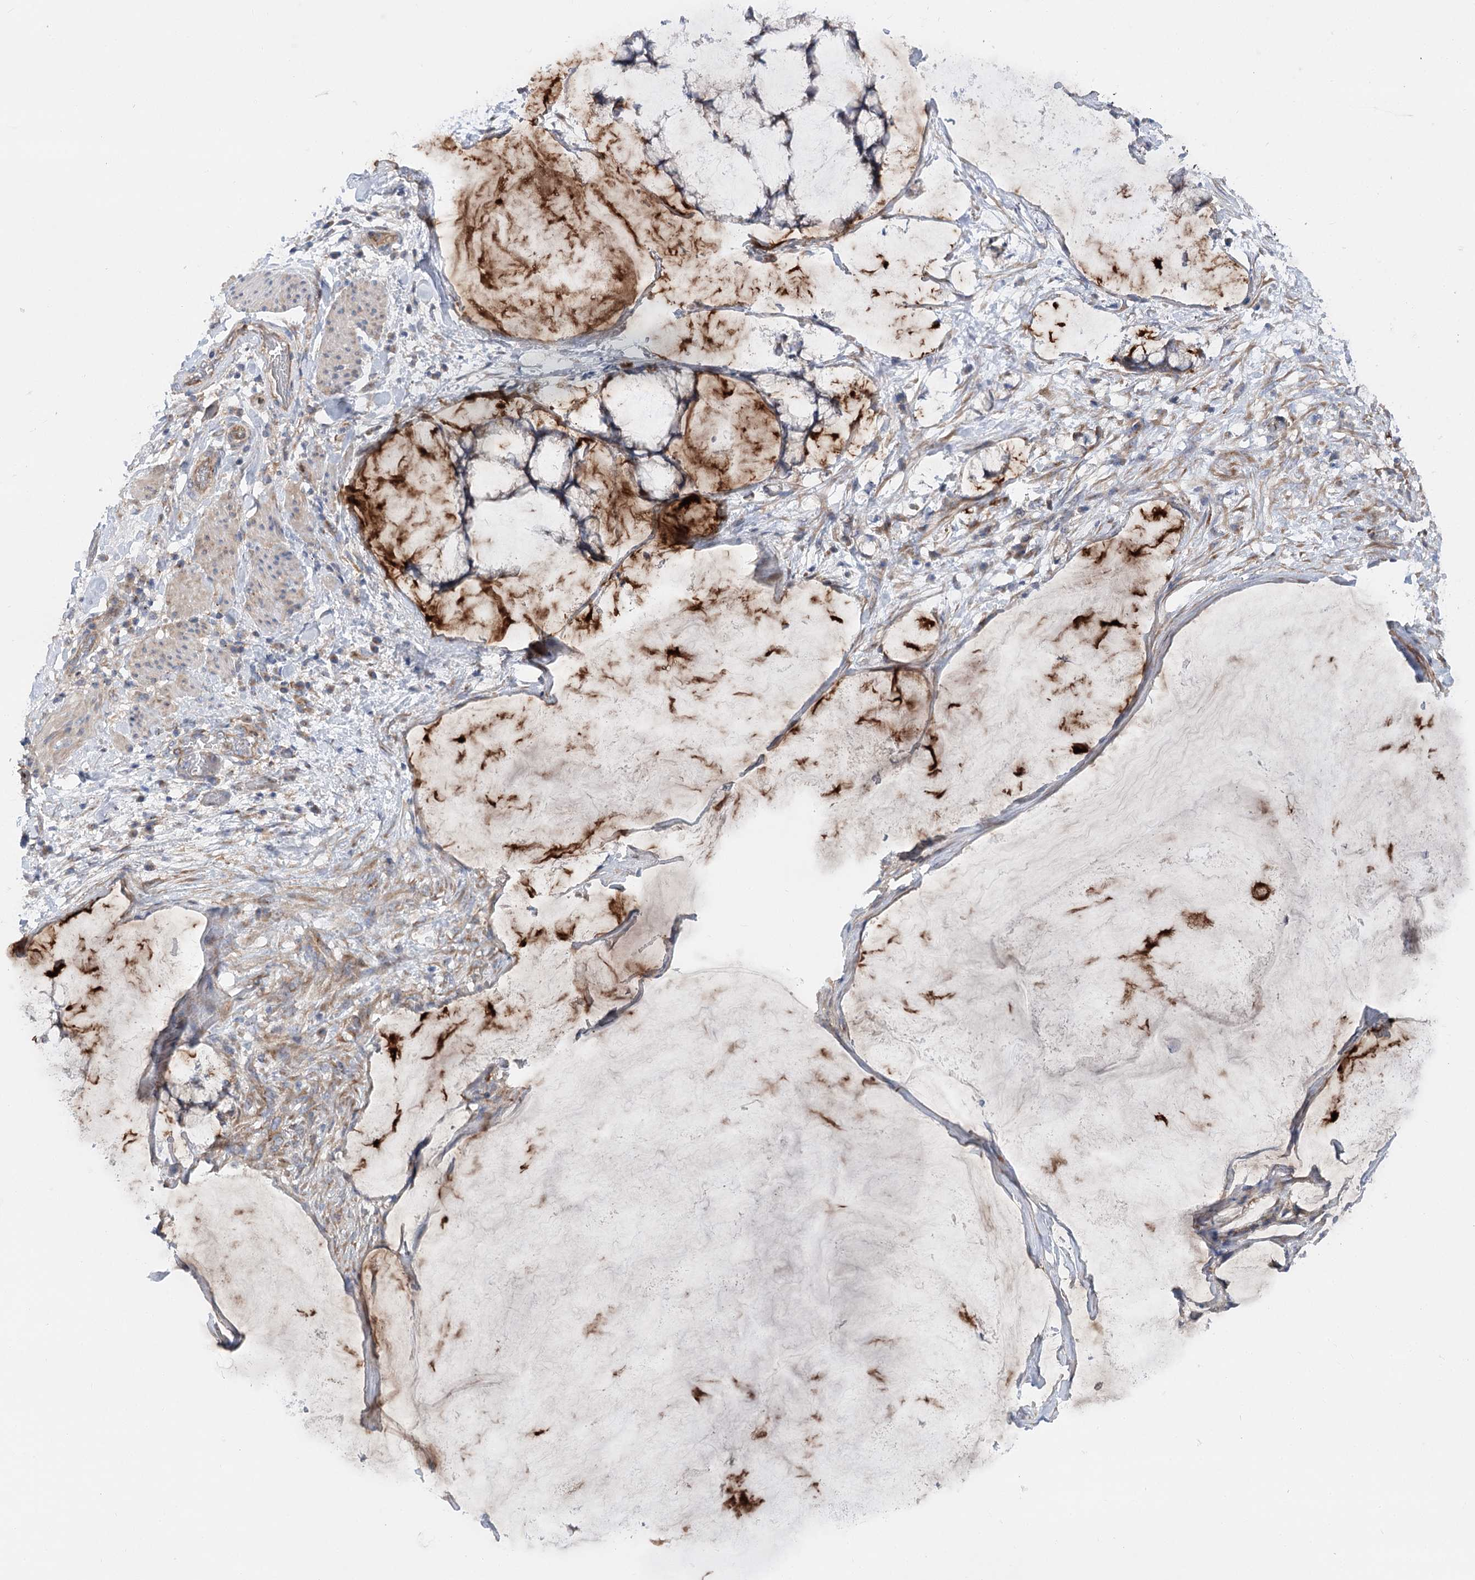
{"staining": {"intensity": "weak", "quantity": ">75%", "location": "cytoplasmic/membranous"}, "tissue": "ovarian cancer", "cell_type": "Tumor cells", "image_type": "cancer", "snomed": [{"axis": "morphology", "description": "Cystadenocarcinoma, mucinous, NOS"}, {"axis": "topography", "description": "Ovary"}], "caption": "Tumor cells demonstrate weak cytoplasmic/membranous positivity in approximately >75% of cells in ovarian cancer (mucinous cystadenocarcinoma).", "gene": "SCN11A", "patient": {"sex": "female", "age": 42}}